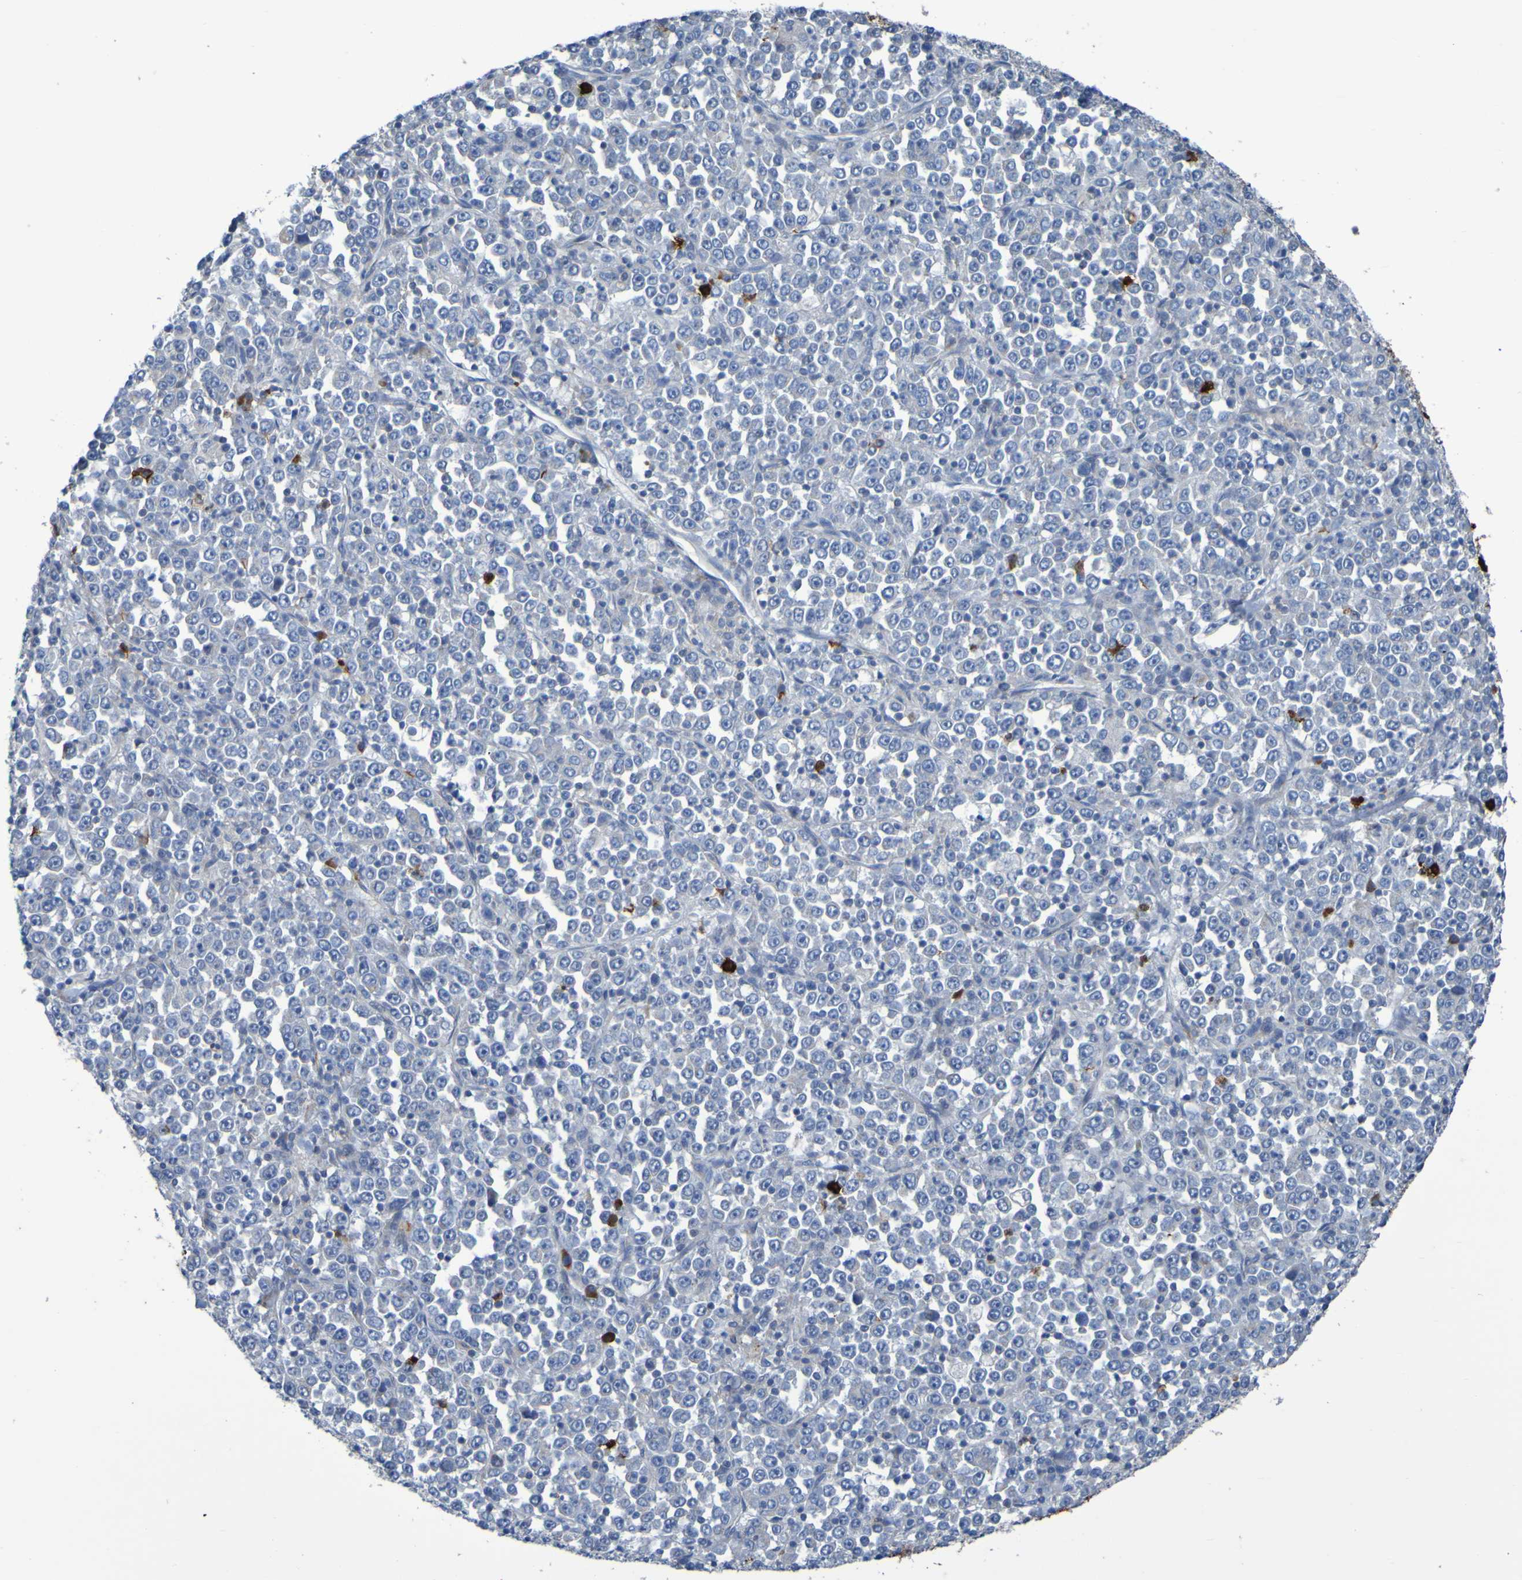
{"staining": {"intensity": "negative", "quantity": "none", "location": "none"}, "tissue": "stomach cancer", "cell_type": "Tumor cells", "image_type": "cancer", "snomed": [{"axis": "morphology", "description": "Normal tissue, NOS"}, {"axis": "morphology", "description": "Adenocarcinoma, NOS"}, {"axis": "topography", "description": "Stomach, upper"}, {"axis": "topography", "description": "Stomach"}], "caption": "IHC photomicrograph of neoplastic tissue: stomach adenocarcinoma stained with DAB reveals no significant protein staining in tumor cells.", "gene": "C11orf24", "patient": {"sex": "male", "age": 59}}